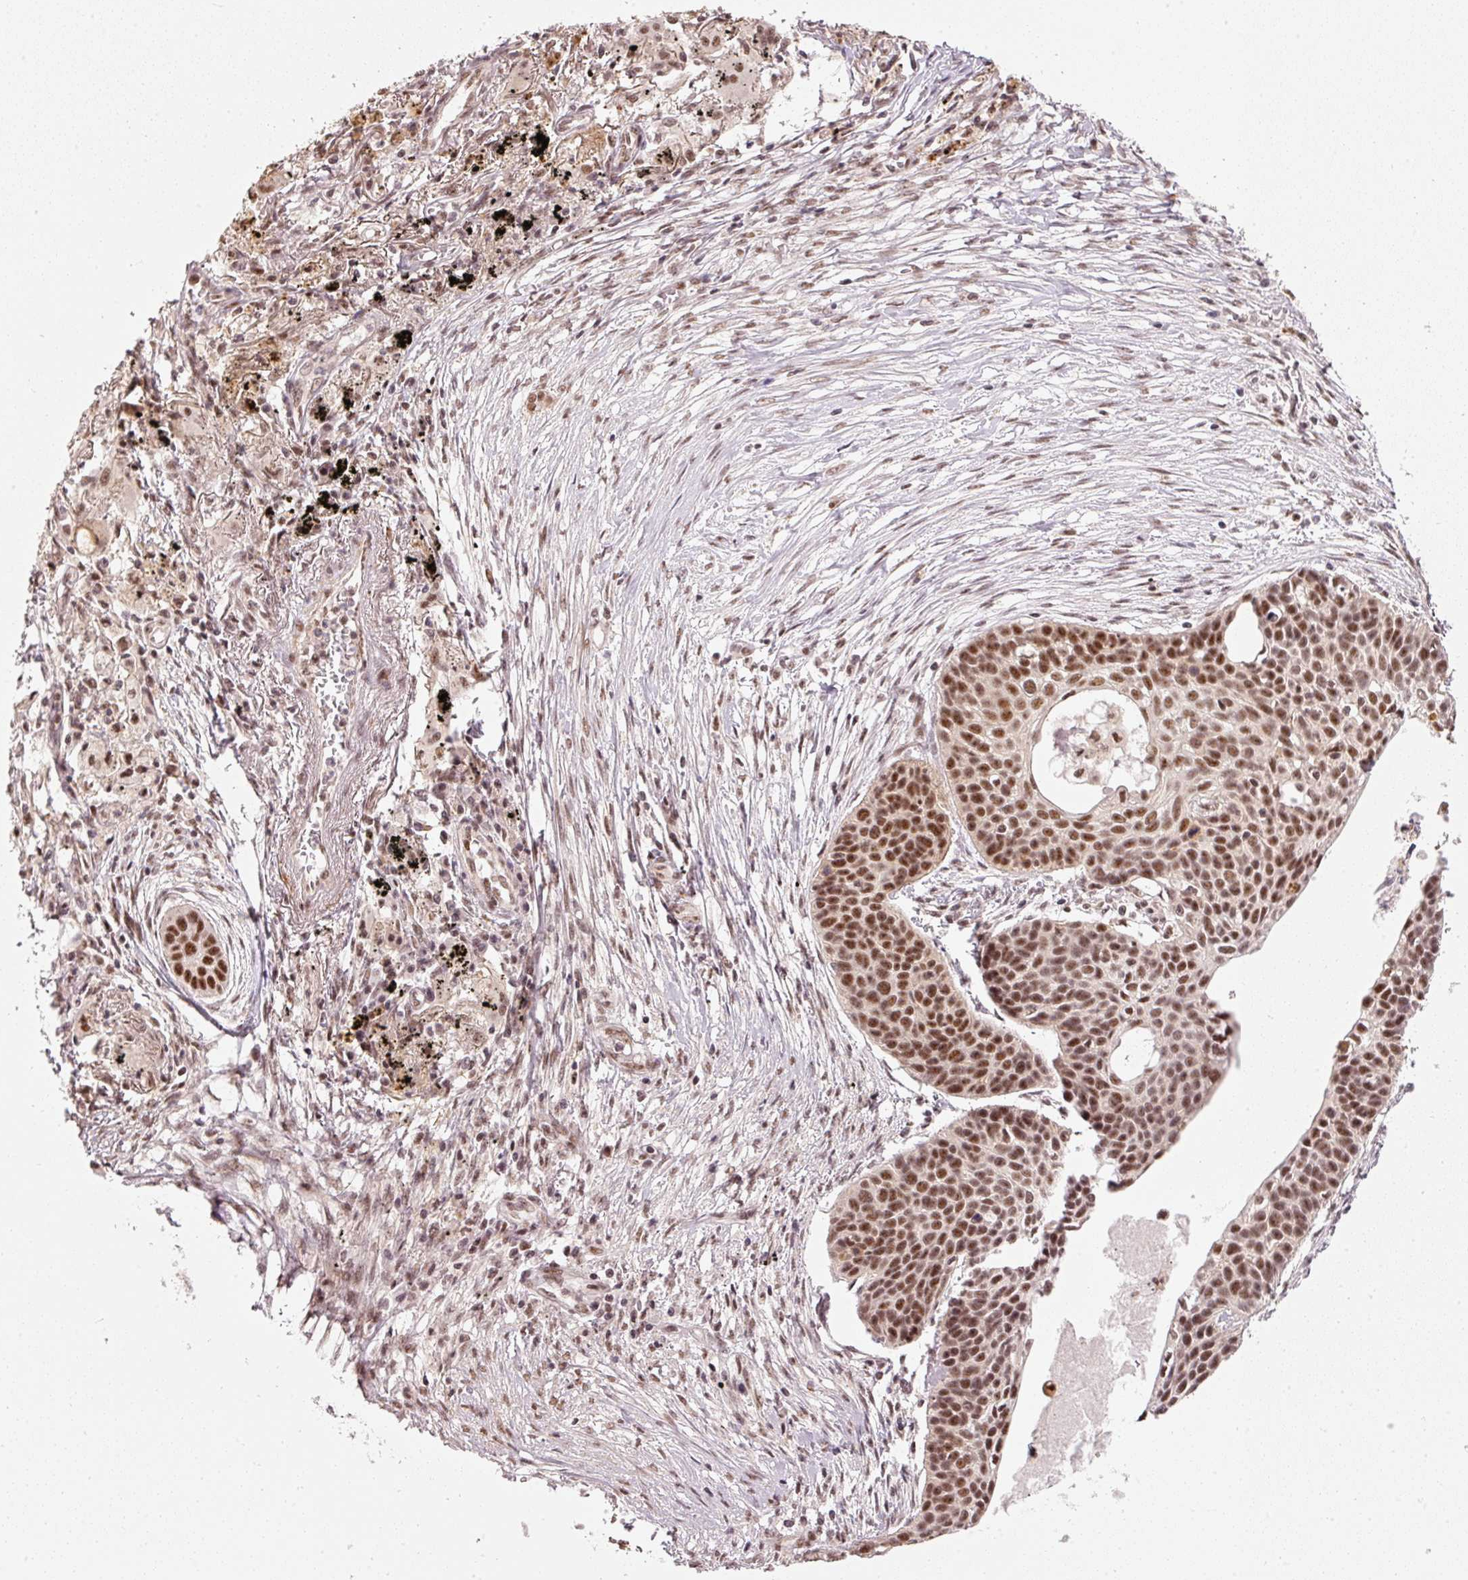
{"staining": {"intensity": "strong", "quantity": ">75%", "location": "nuclear"}, "tissue": "lung cancer", "cell_type": "Tumor cells", "image_type": "cancer", "snomed": [{"axis": "morphology", "description": "Squamous cell carcinoma, NOS"}, {"axis": "topography", "description": "Lung"}], "caption": "An IHC histopathology image of tumor tissue is shown. Protein staining in brown highlights strong nuclear positivity in lung cancer within tumor cells.", "gene": "THOC6", "patient": {"sex": "male", "age": 71}}